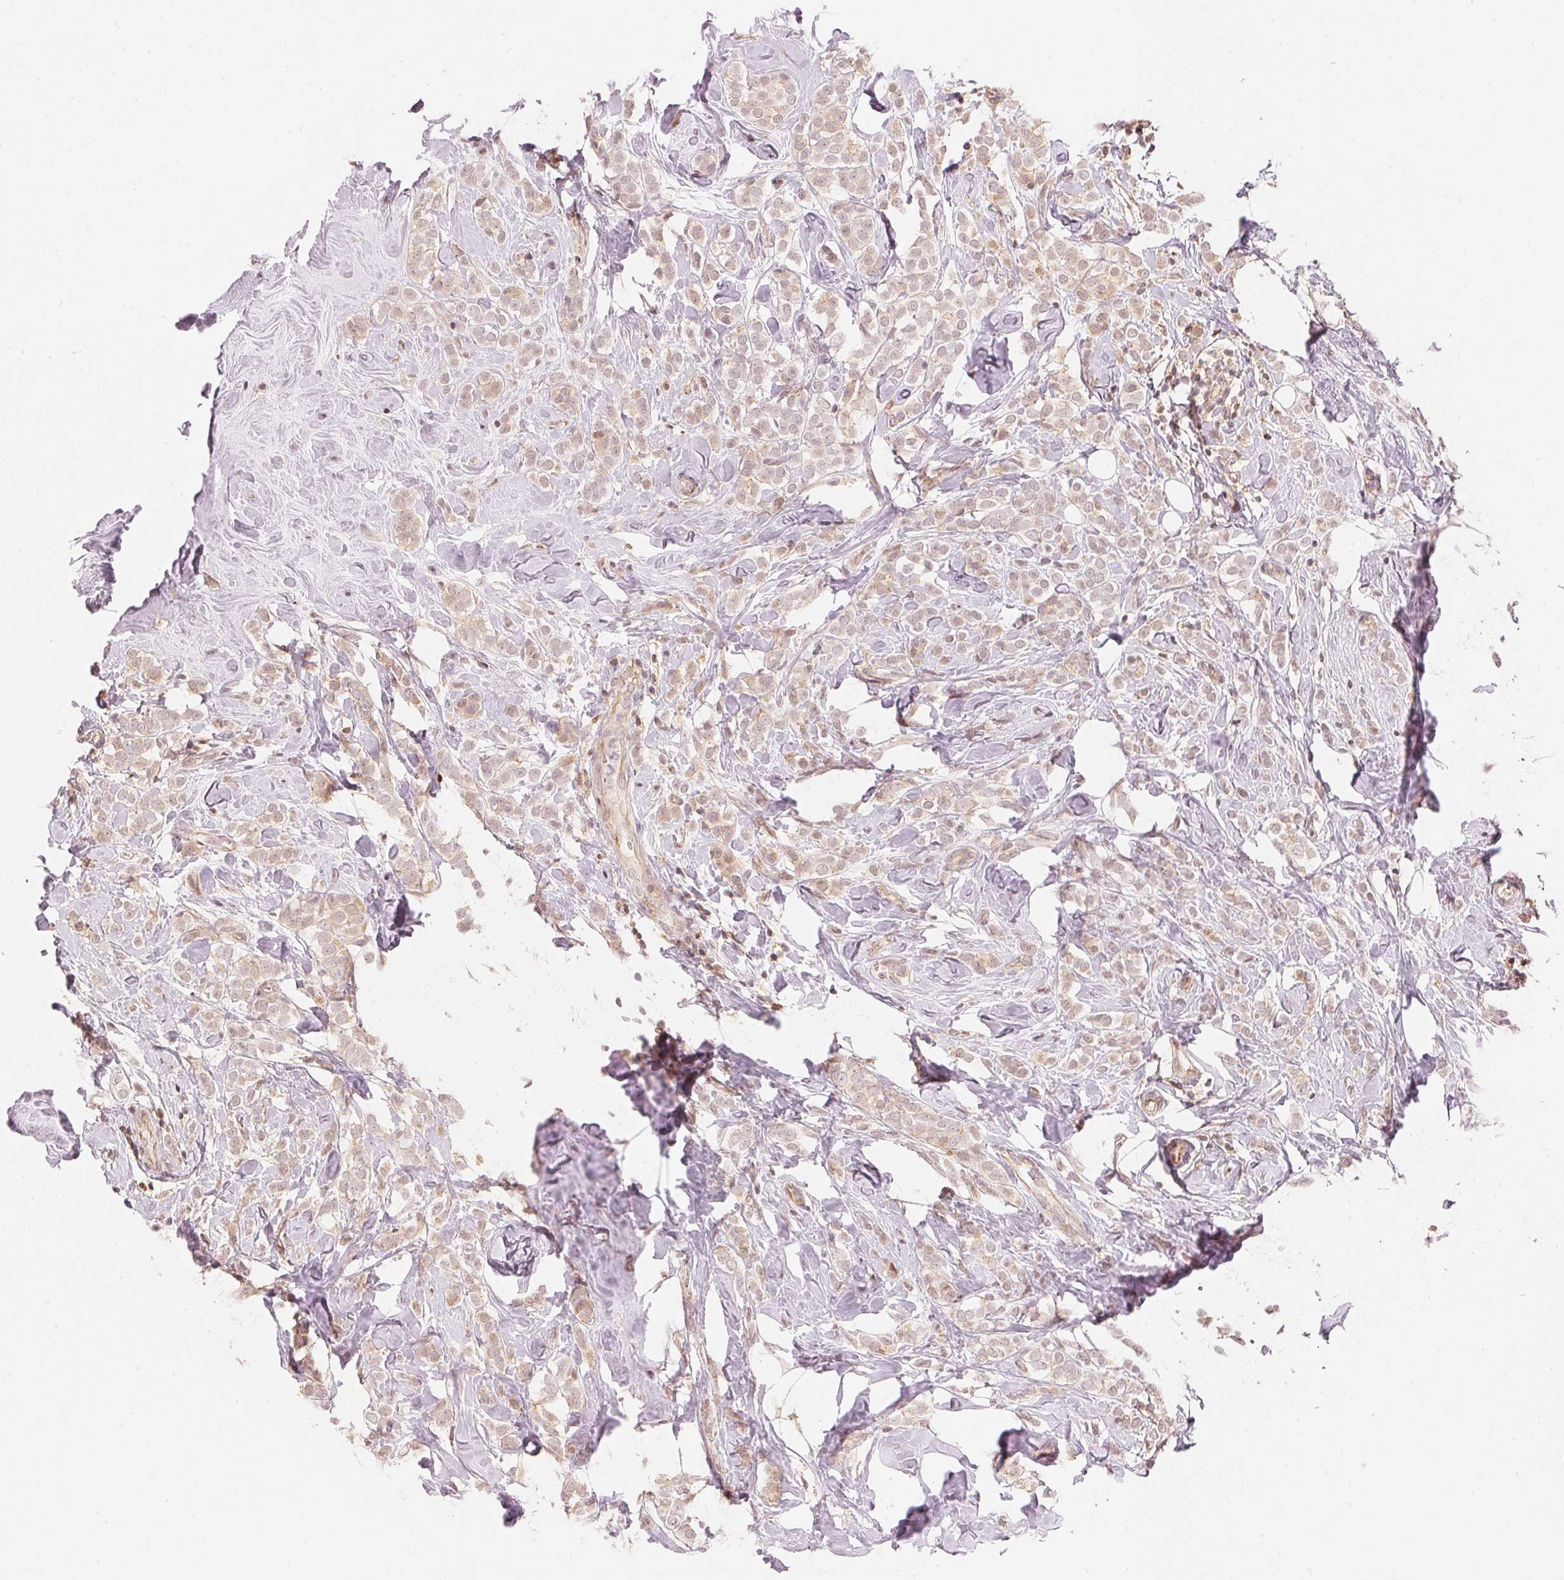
{"staining": {"intensity": "weak", "quantity": "25%-75%", "location": "cytoplasmic/membranous"}, "tissue": "breast cancer", "cell_type": "Tumor cells", "image_type": "cancer", "snomed": [{"axis": "morphology", "description": "Lobular carcinoma"}, {"axis": "topography", "description": "Breast"}], "caption": "Lobular carcinoma (breast) stained with a protein marker exhibits weak staining in tumor cells.", "gene": "PRKN", "patient": {"sex": "female", "age": 49}}